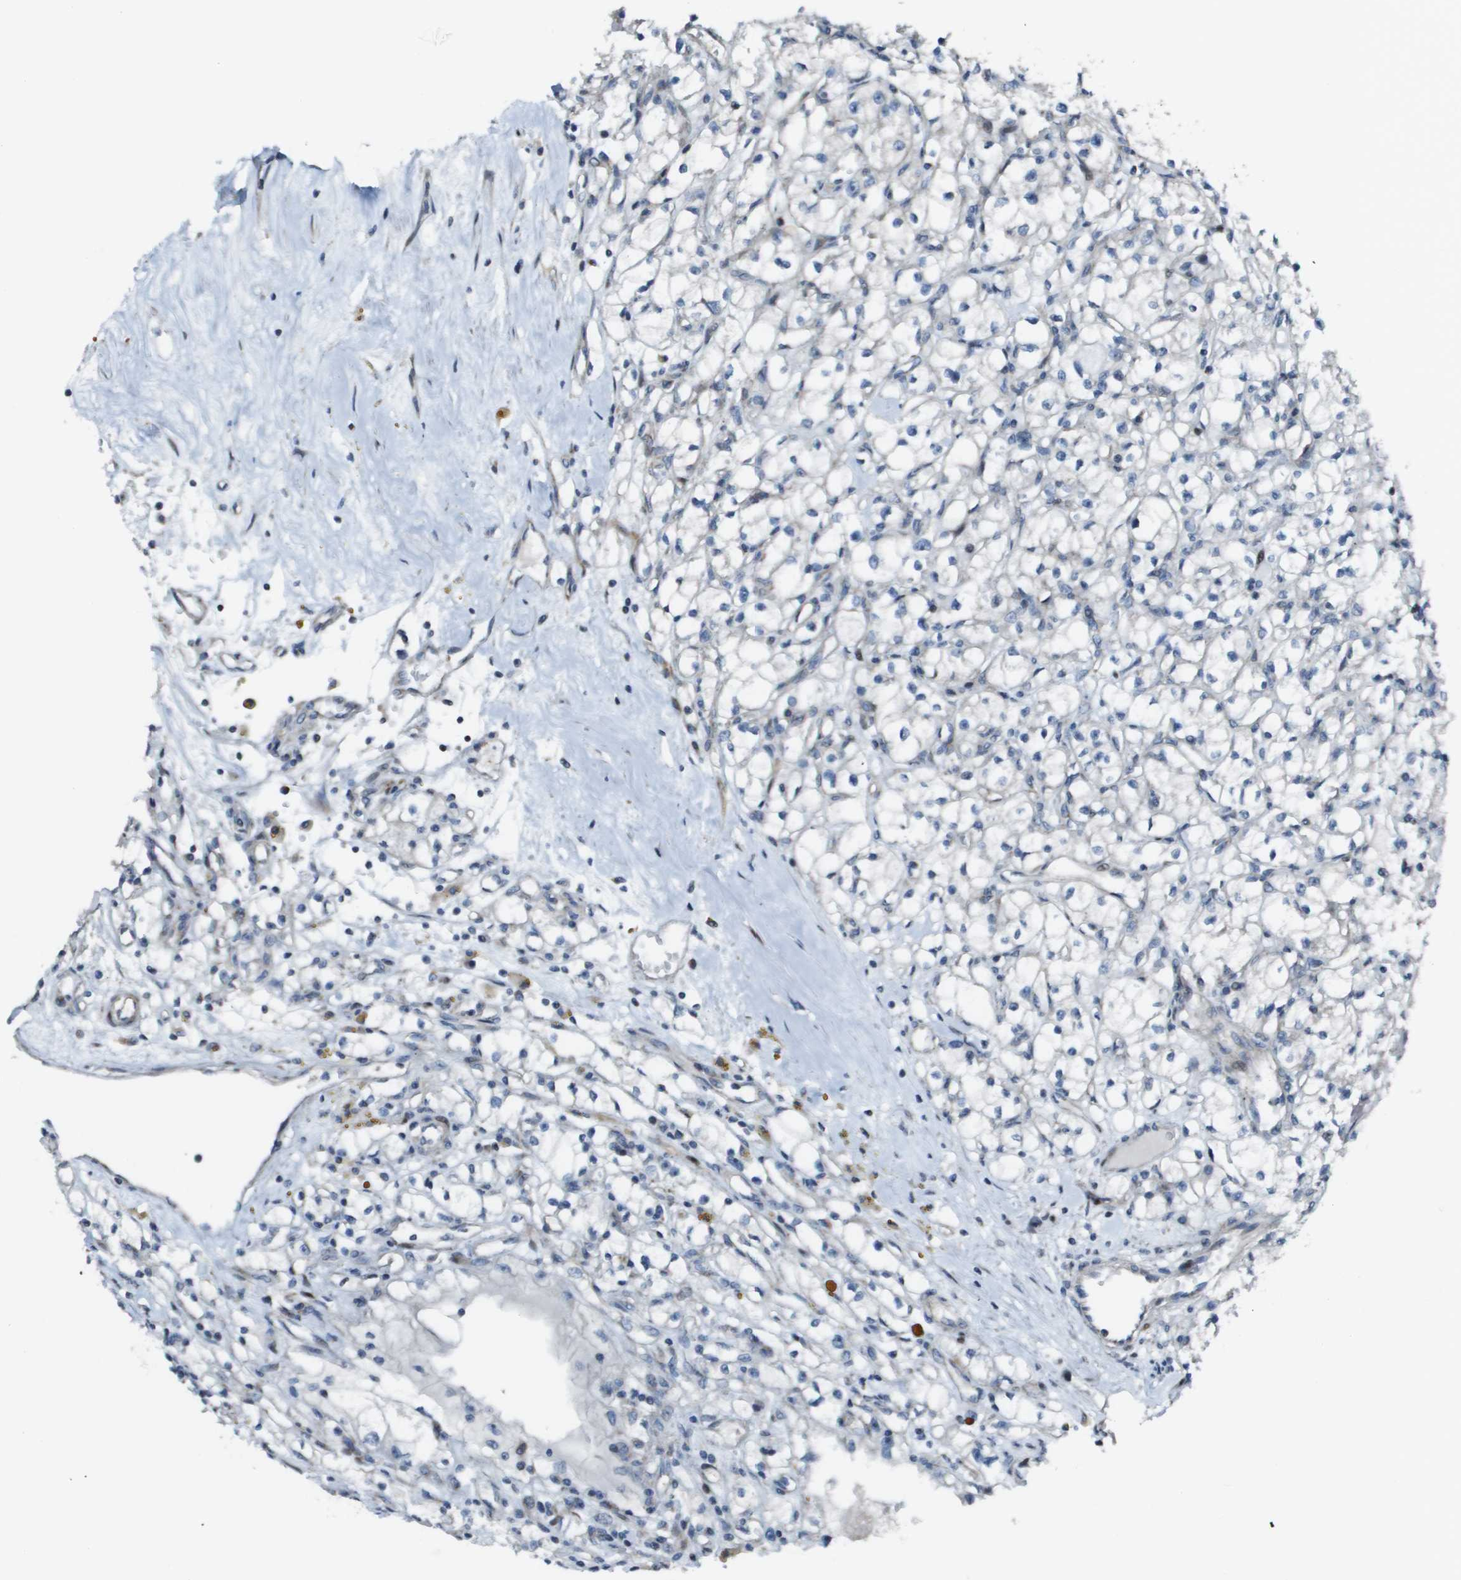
{"staining": {"intensity": "negative", "quantity": "none", "location": "none"}, "tissue": "renal cancer", "cell_type": "Tumor cells", "image_type": "cancer", "snomed": [{"axis": "morphology", "description": "Adenocarcinoma, NOS"}, {"axis": "topography", "description": "Kidney"}], "caption": "Tumor cells show no significant protein positivity in renal adenocarcinoma. (Stains: DAB (3,3'-diaminobenzidine) immunohistochemistry with hematoxylin counter stain, Microscopy: brightfield microscopy at high magnification).", "gene": "MGAT3", "patient": {"sex": "male", "age": 56}}